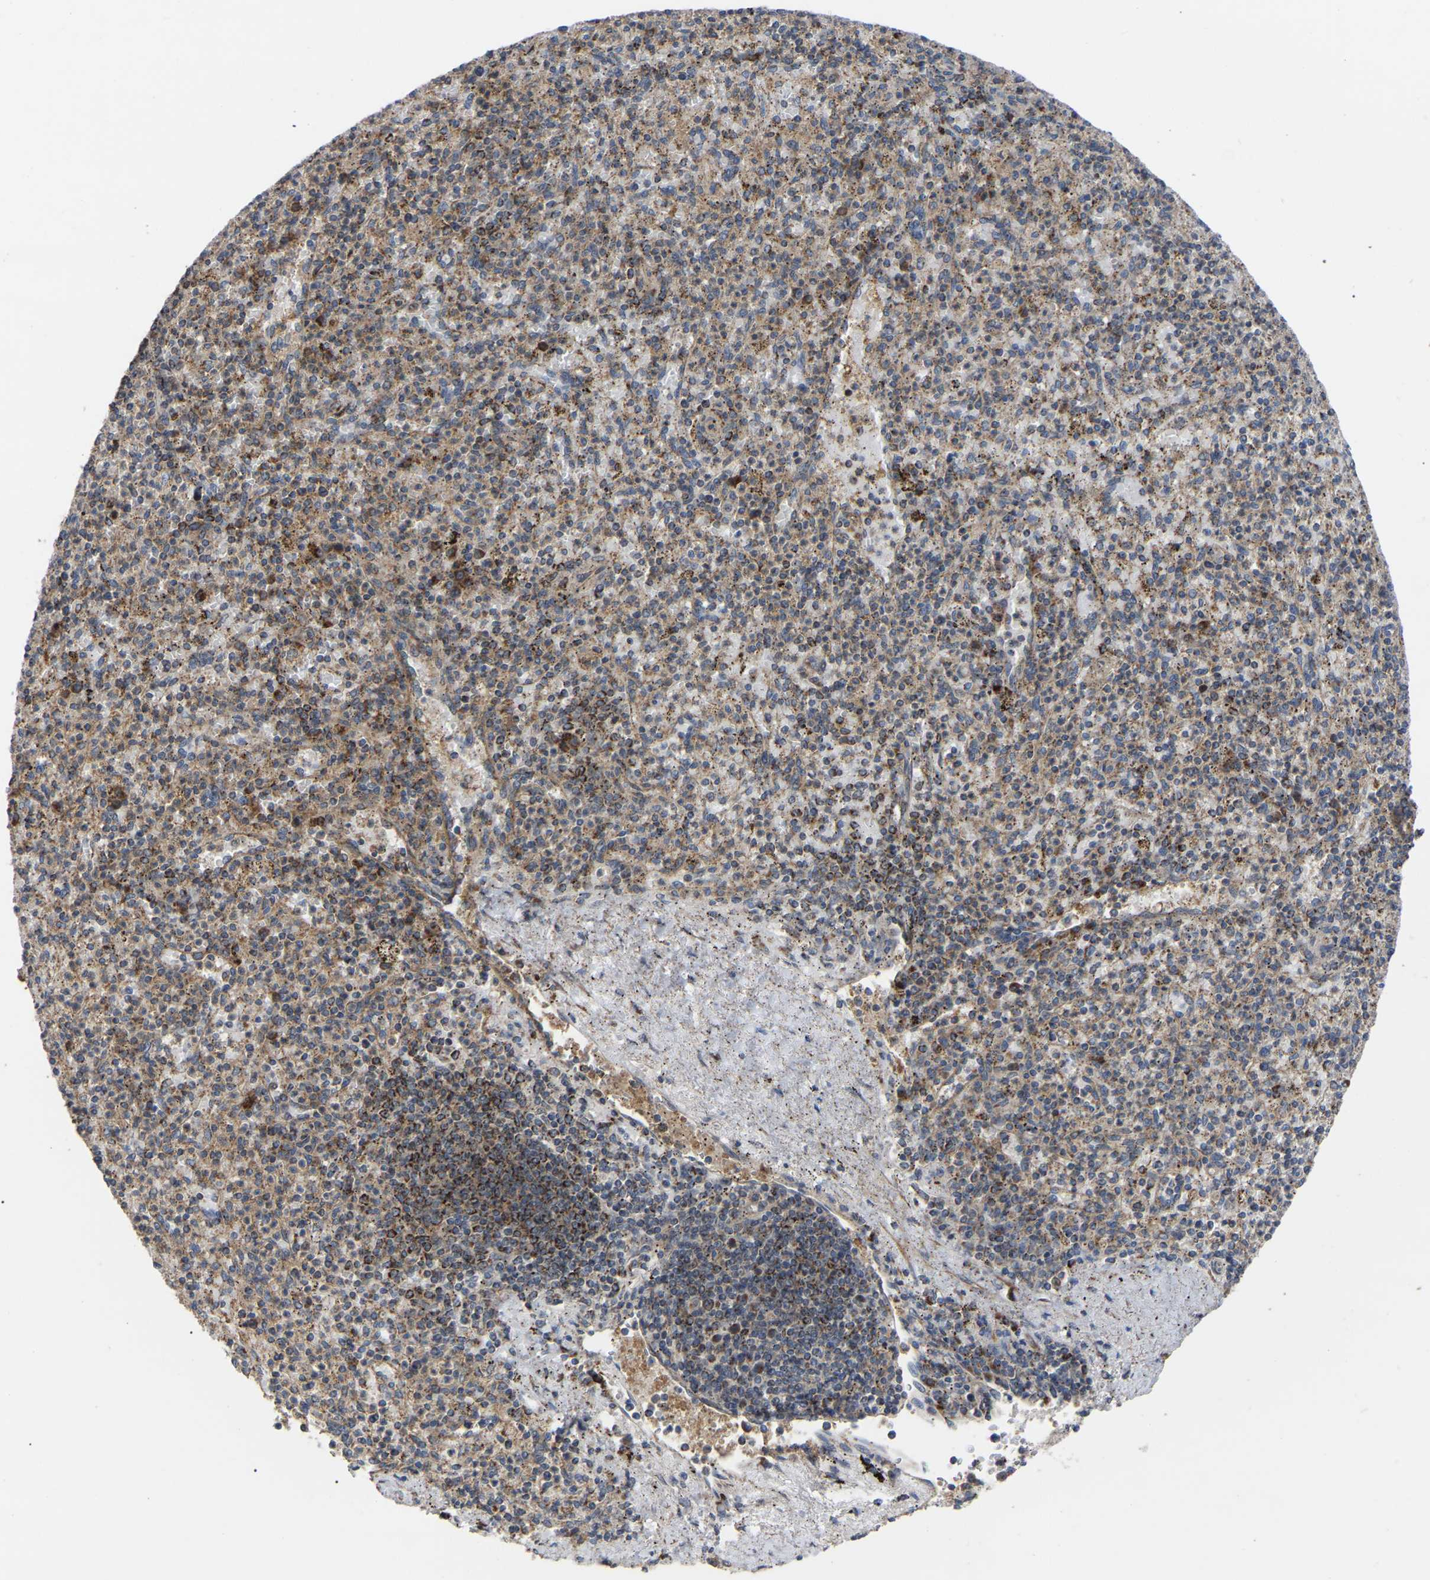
{"staining": {"intensity": "weak", "quantity": ">75%", "location": "cytoplasmic/membranous"}, "tissue": "spleen", "cell_type": "Cells in red pulp", "image_type": "normal", "snomed": [{"axis": "morphology", "description": "Normal tissue, NOS"}, {"axis": "topography", "description": "Spleen"}], "caption": "The histopathology image exhibits a brown stain indicating the presence of a protein in the cytoplasmic/membranous of cells in red pulp in spleen. The protein is stained brown, and the nuclei are stained in blue (DAB (3,3'-diaminobenzidine) IHC with brightfield microscopy, high magnification).", "gene": "GCC1", "patient": {"sex": "male", "age": 72}}